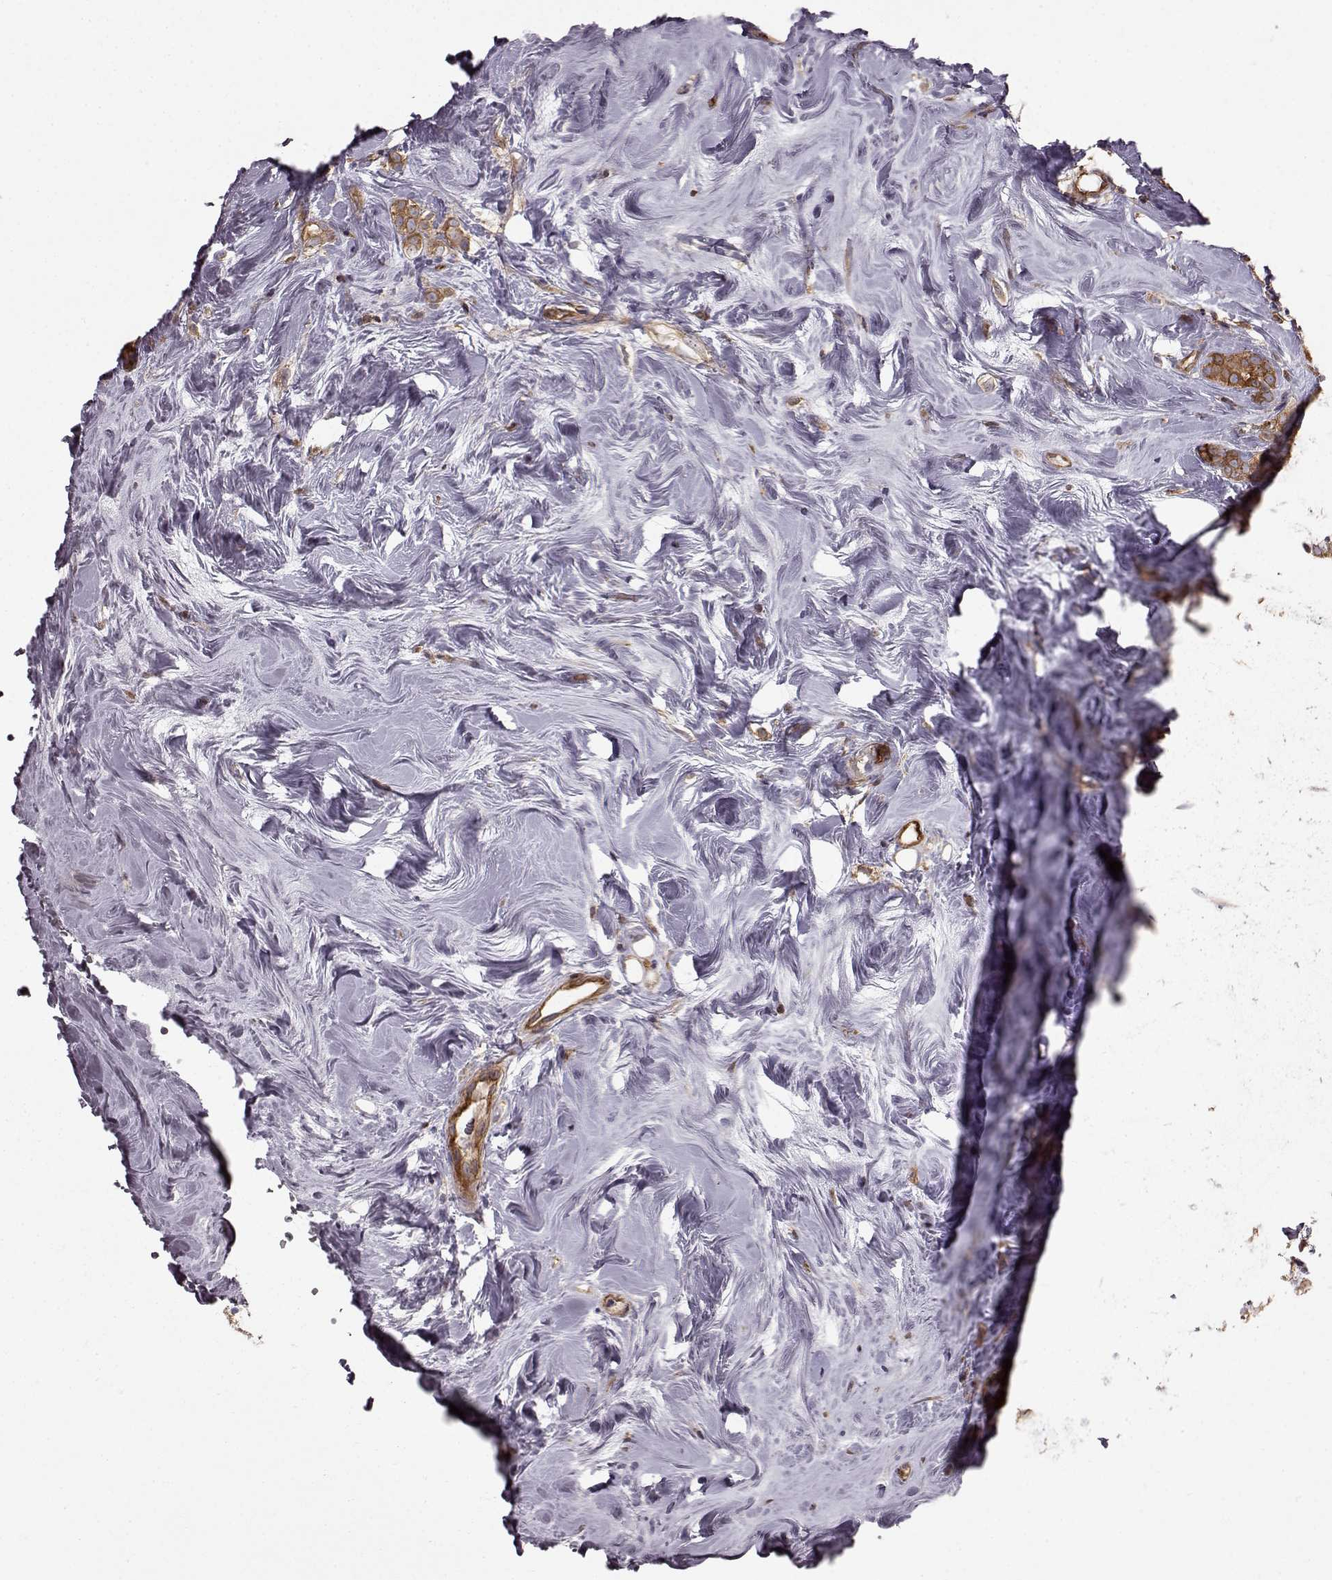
{"staining": {"intensity": "moderate", "quantity": "25%-75%", "location": "cytoplasmic/membranous"}, "tissue": "breast cancer", "cell_type": "Tumor cells", "image_type": "cancer", "snomed": [{"axis": "morphology", "description": "Lobular carcinoma"}, {"axis": "topography", "description": "Breast"}], "caption": "Tumor cells exhibit medium levels of moderate cytoplasmic/membranous expression in about 25%-75% of cells in breast lobular carcinoma.", "gene": "RABGAP1", "patient": {"sex": "female", "age": 49}}